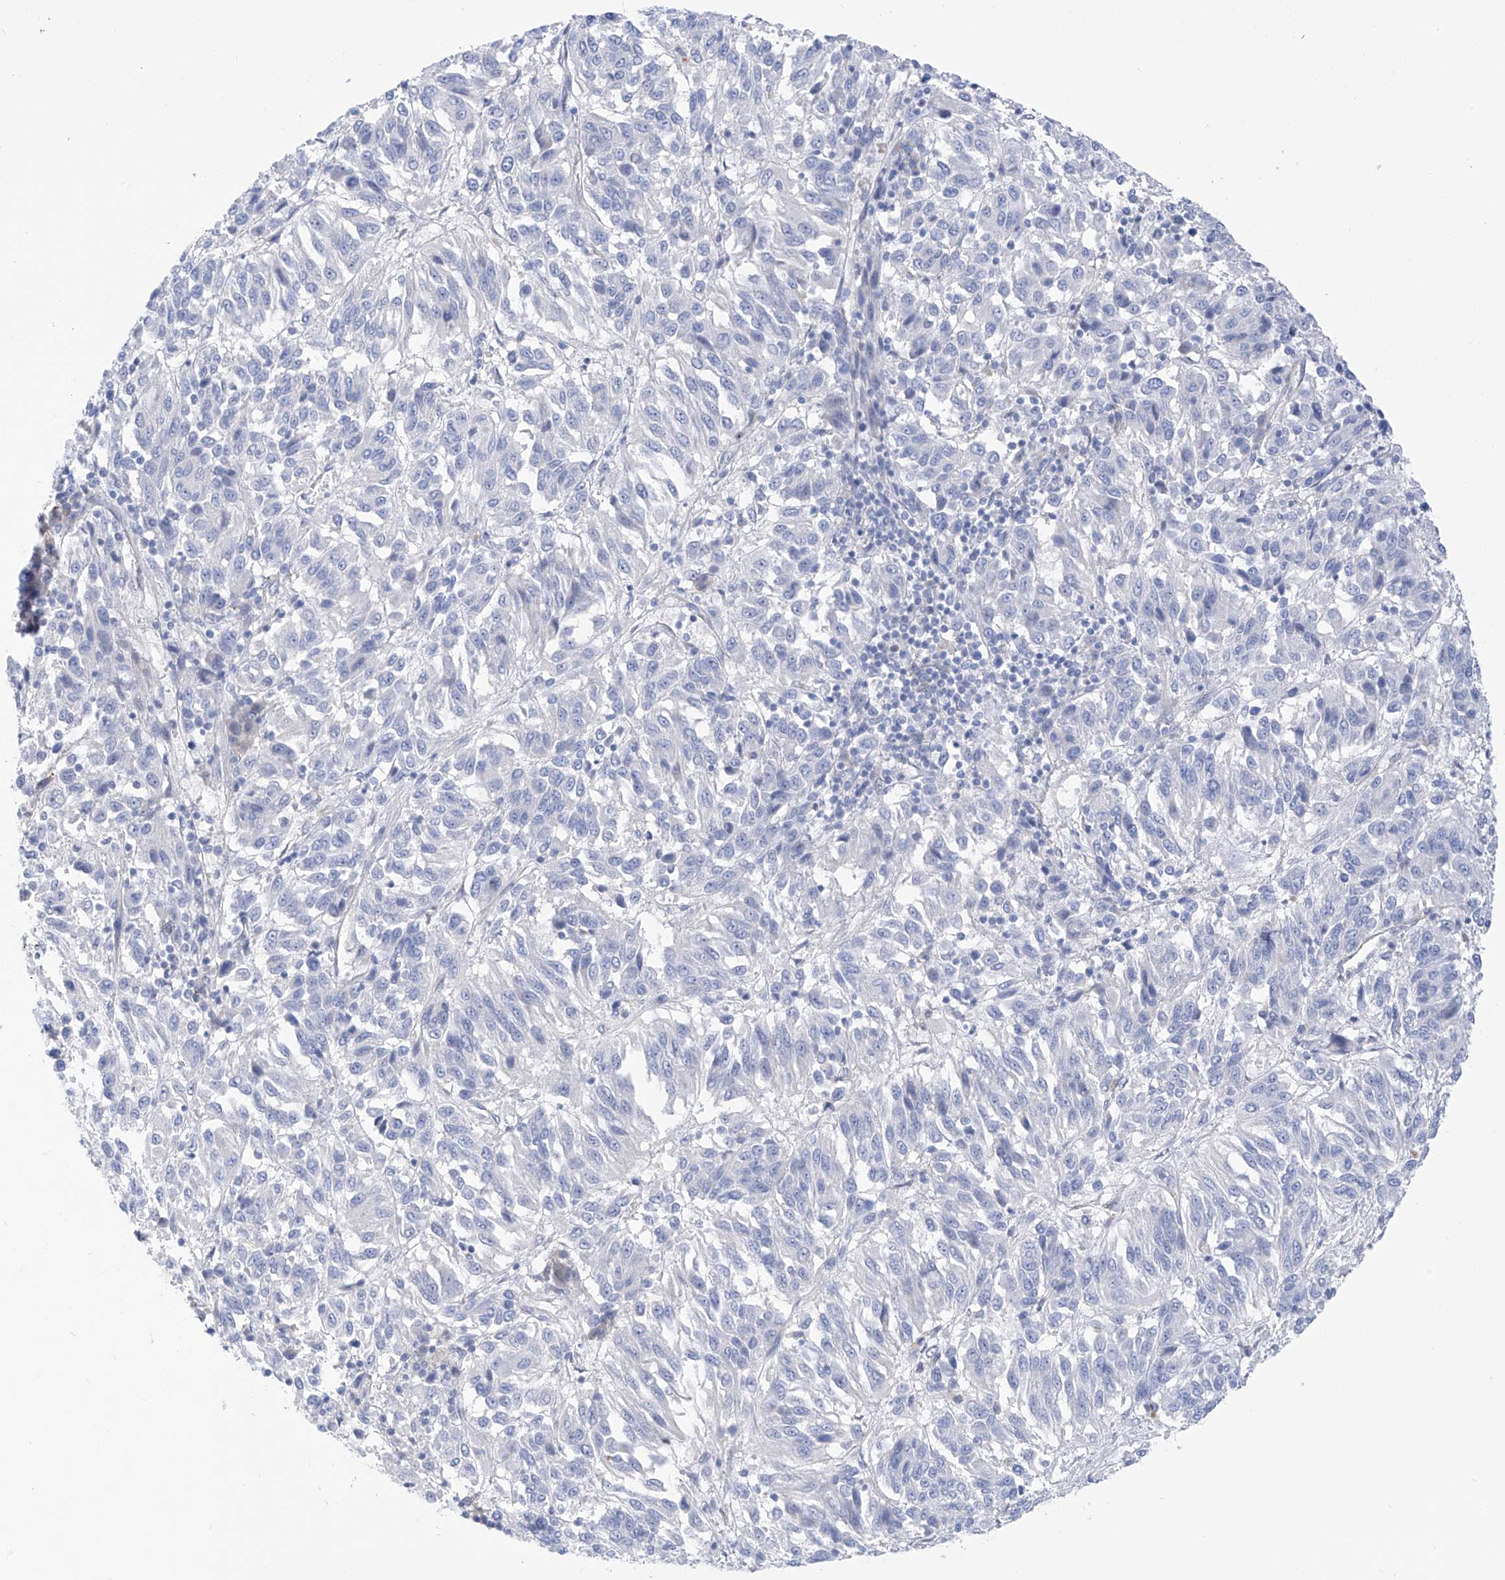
{"staining": {"intensity": "negative", "quantity": "none", "location": "none"}, "tissue": "melanoma", "cell_type": "Tumor cells", "image_type": "cancer", "snomed": [{"axis": "morphology", "description": "Malignant melanoma, Metastatic site"}, {"axis": "topography", "description": "Lung"}], "caption": "This is a image of immunohistochemistry (IHC) staining of malignant melanoma (metastatic site), which shows no staining in tumor cells.", "gene": "PIK3C2B", "patient": {"sex": "male", "age": 64}}